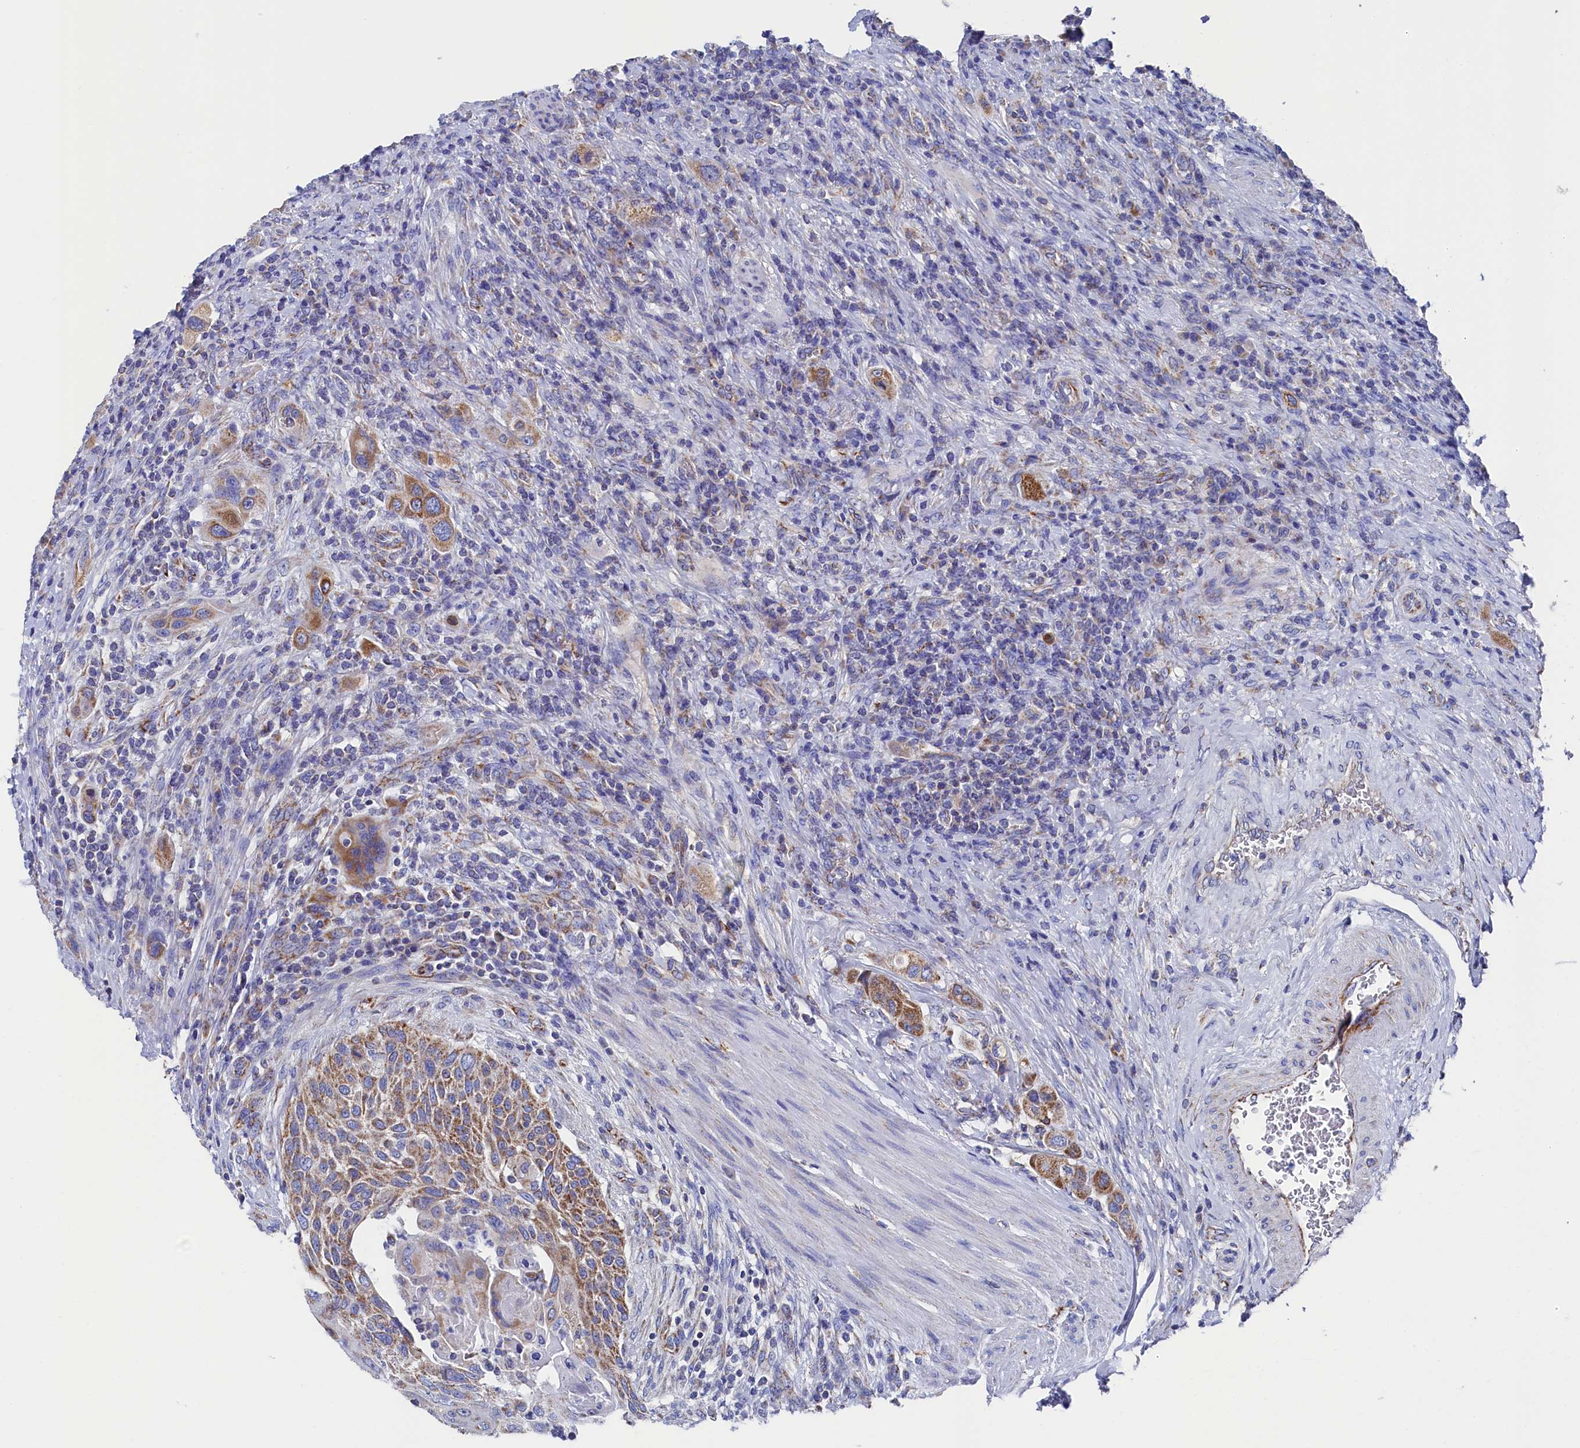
{"staining": {"intensity": "moderate", "quantity": ">75%", "location": "cytoplasmic/membranous"}, "tissue": "urothelial cancer", "cell_type": "Tumor cells", "image_type": "cancer", "snomed": [{"axis": "morphology", "description": "Urothelial carcinoma, High grade"}, {"axis": "topography", "description": "Urinary bladder"}], "caption": "This micrograph shows IHC staining of human urothelial cancer, with medium moderate cytoplasmic/membranous expression in approximately >75% of tumor cells.", "gene": "MMAB", "patient": {"sex": "male", "age": 50}}